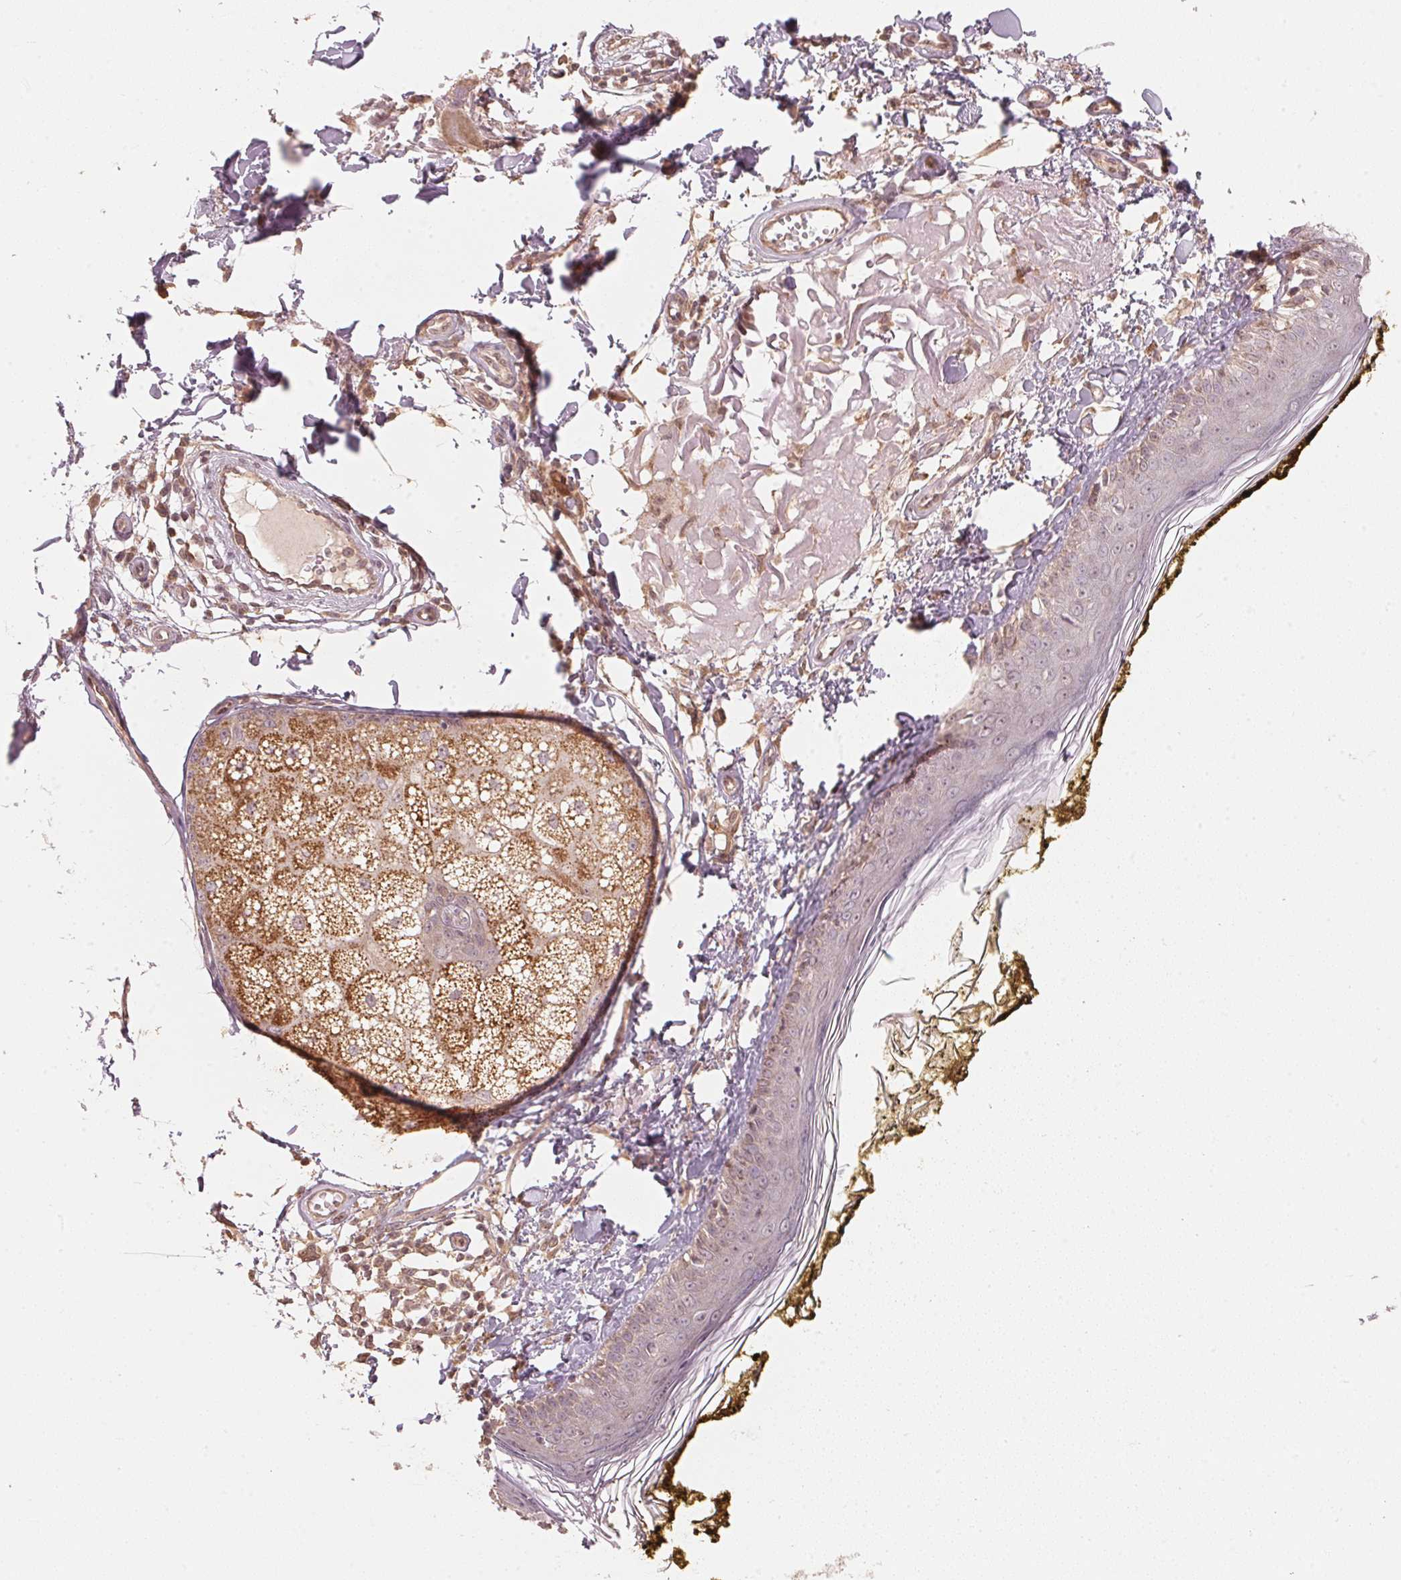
{"staining": {"intensity": "weak", "quantity": "<25%", "location": "cytoplasmic/membranous"}, "tissue": "skin", "cell_type": "Fibroblasts", "image_type": "normal", "snomed": [{"axis": "morphology", "description": "Normal tissue, NOS"}, {"axis": "topography", "description": "Skin"}], "caption": "A high-resolution histopathology image shows IHC staining of unremarkable skin, which demonstrates no significant expression in fibroblasts.", "gene": "C2orf73", "patient": {"sex": "male", "age": 76}}